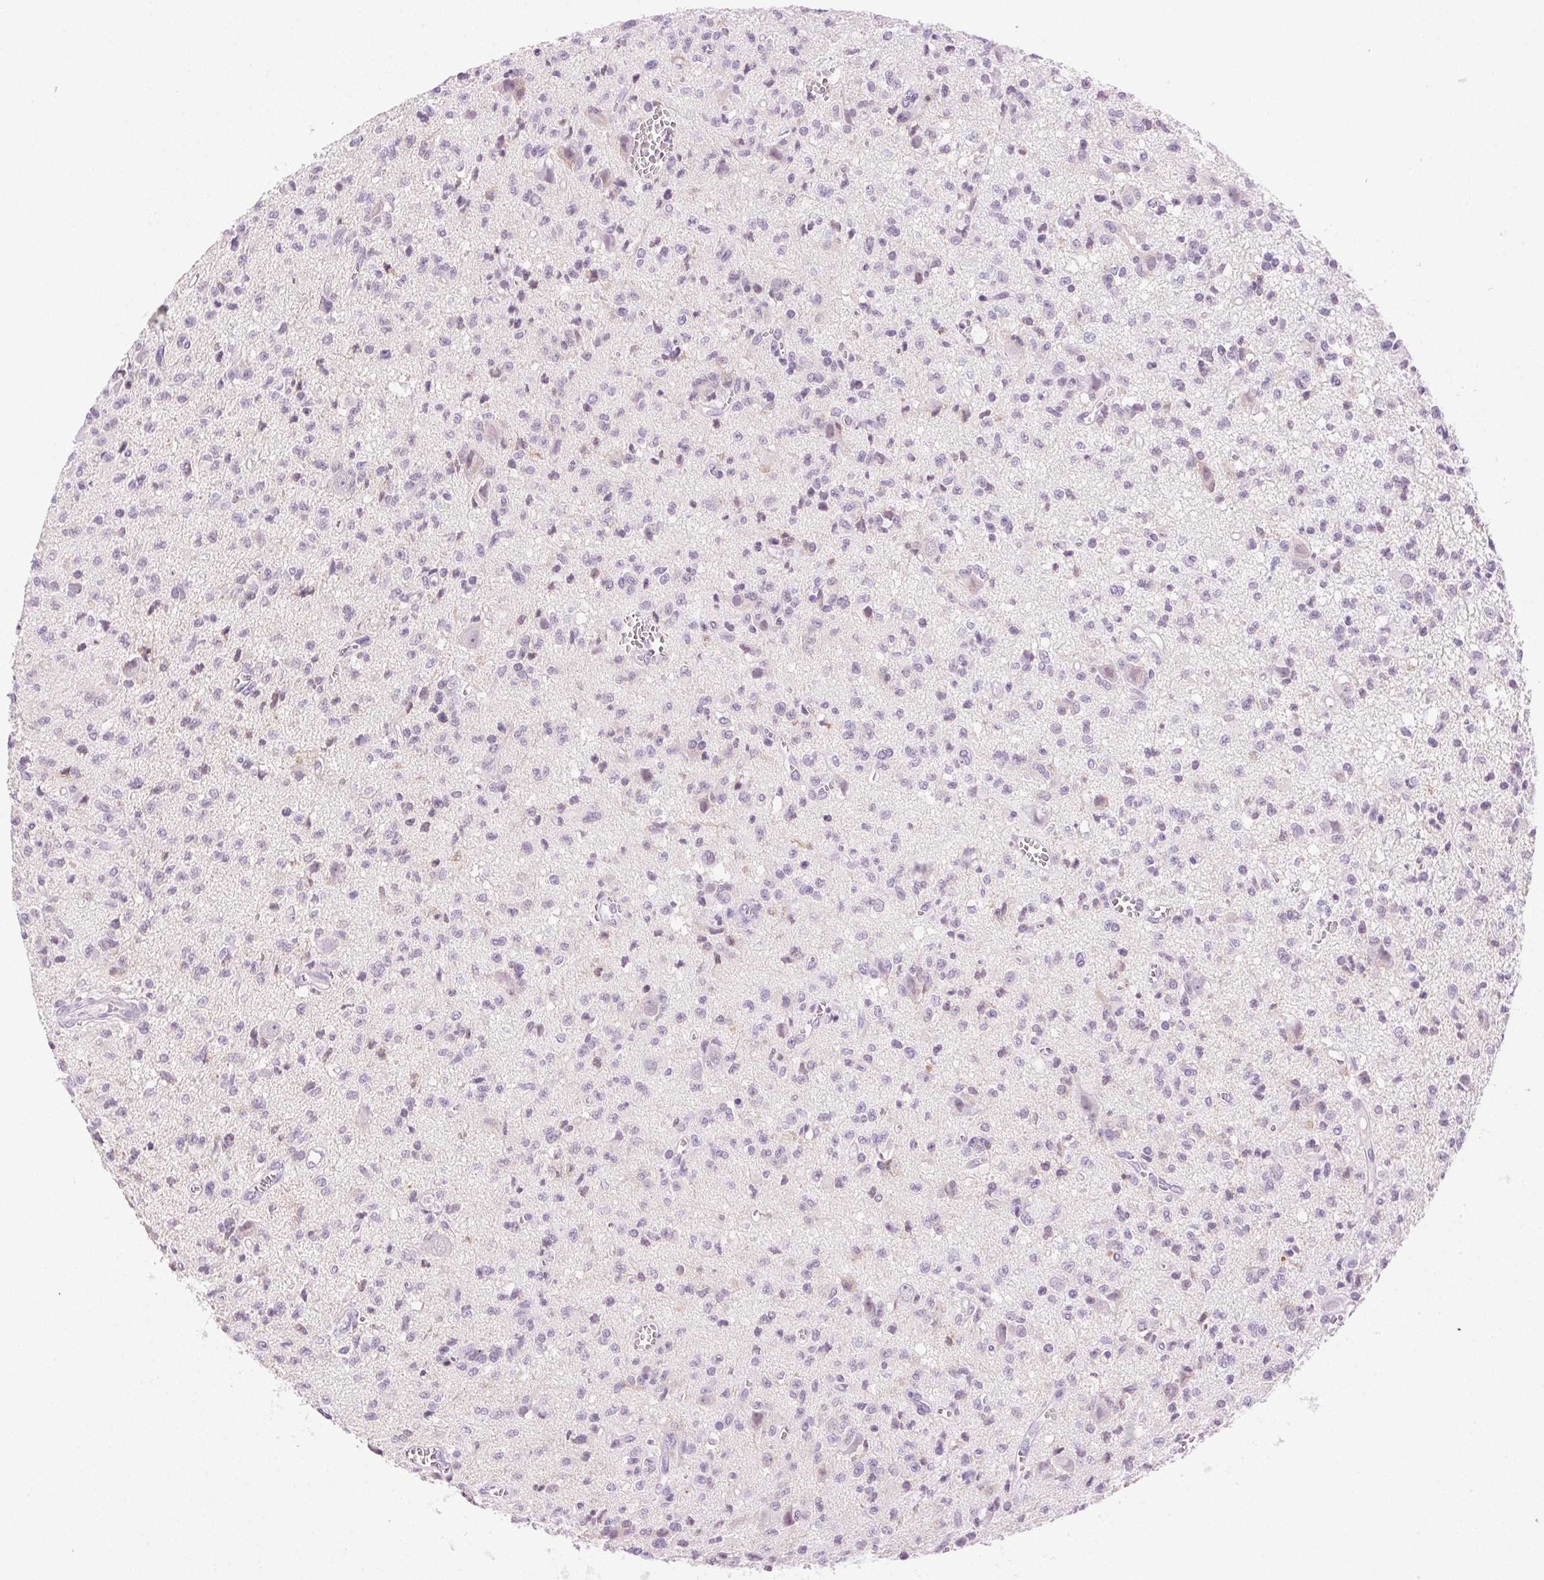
{"staining": {"intensity": "negative", "quantity": "none", "location": "none"}, "tissue": "glioma", "cell_type": "Tumor cells", "image_type": "cancer", "snomed": [{"axis": "morphology", "description": "Glioma, malignant, Low grade"}, {"axis": "topography", "description": "Brain"}], "caption": "Glioma was stained to show a protein in brown. There is no significant expression in tumor cells. (DAB (3,3'-diaminobenzidine) IHC, high magnification).", "gene": "CLDN10", "patient": {"sex": "male", "age": 64}}